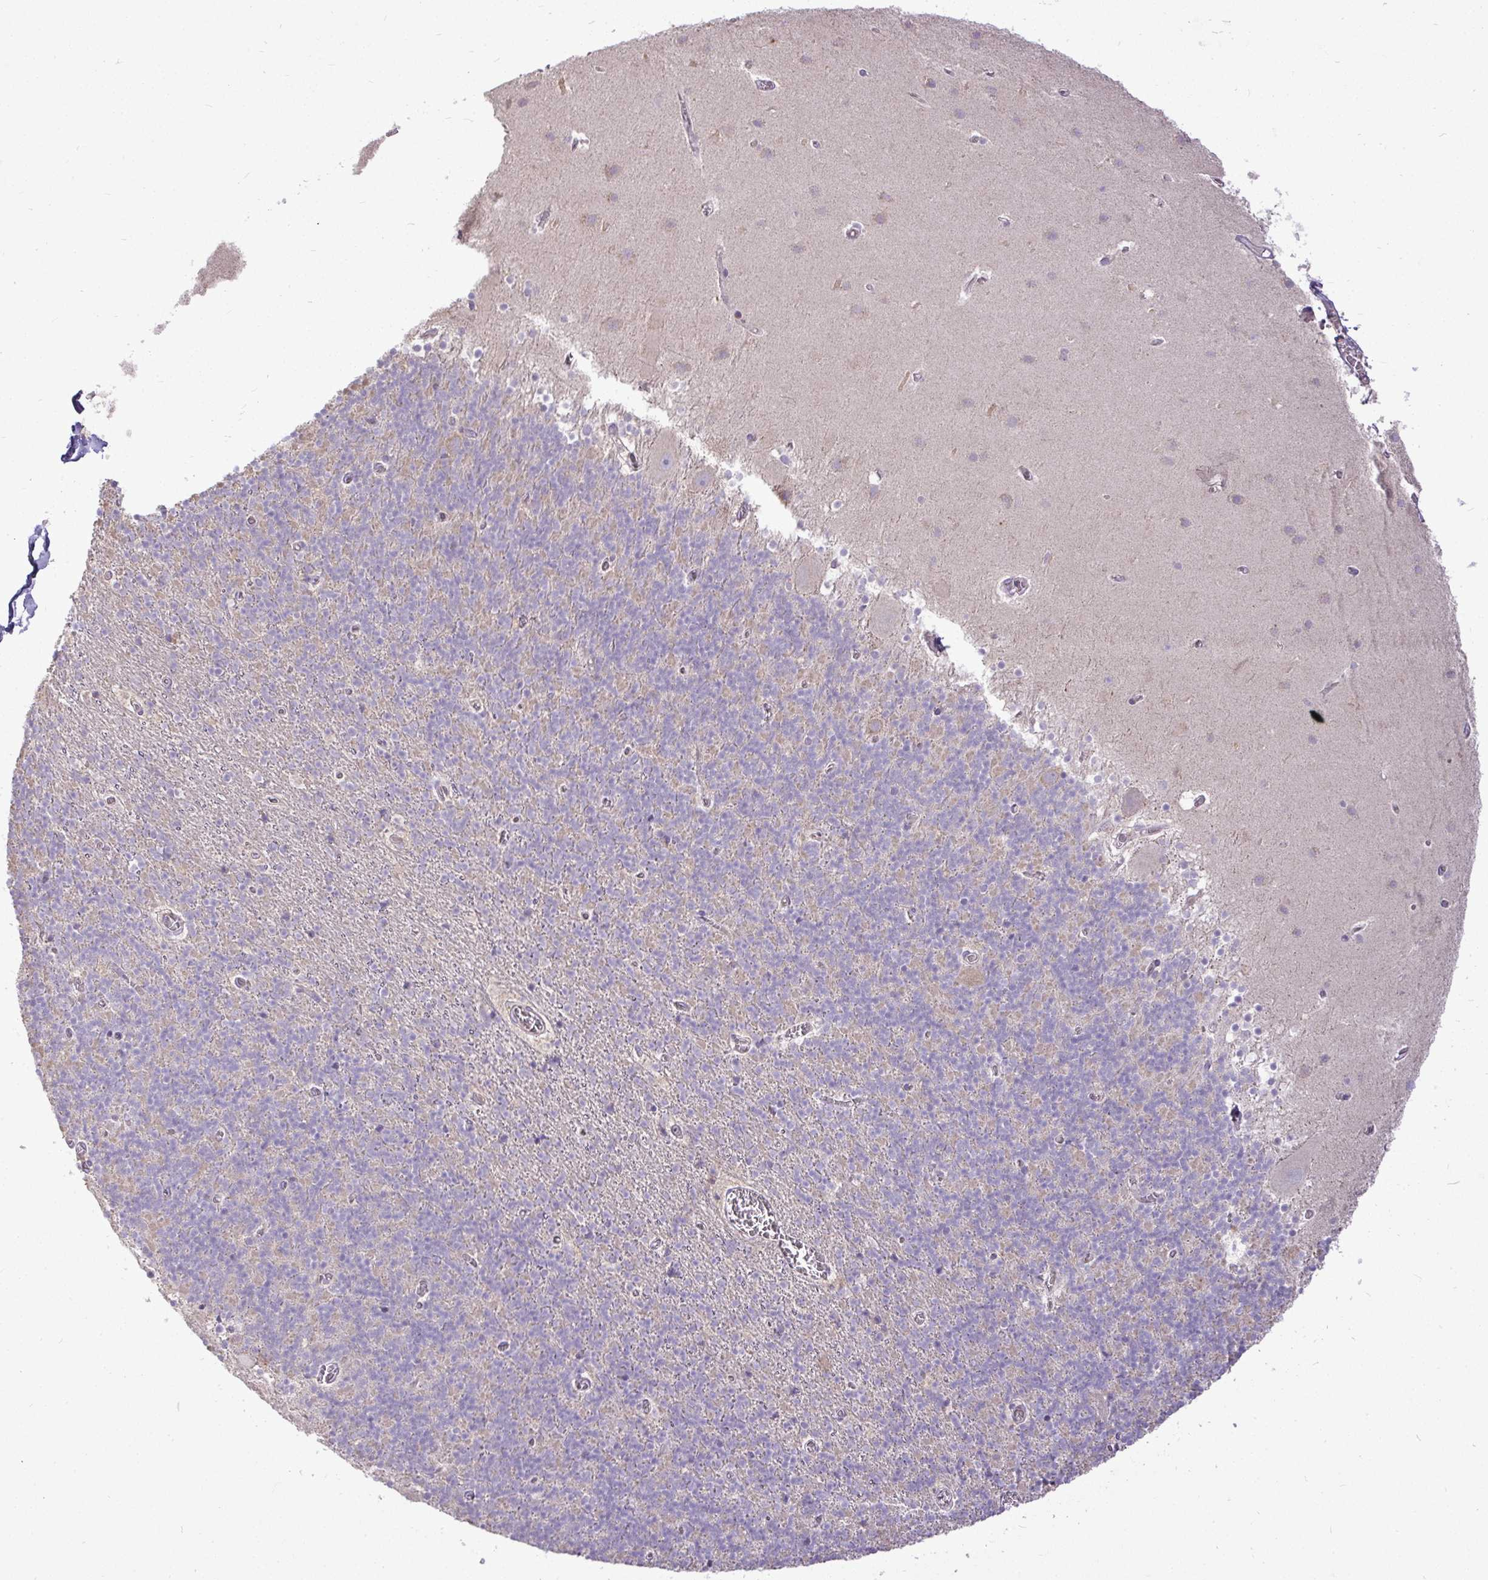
{"staining": {"intensity": "moderate", "quantity": "25%-75%", "location": "cytoplasmic/membranous"}, "tissue": "cerebellum", "cell_type": "Cells in granular layer", "image_type": "normal", "snomed": [{"axis": "morphology", "description": "Normal tissue, NOS"}, {"axis": "topography", "description": "Cerebellum"}], "caption": "Cells in granular layer display moderate cytoplasmic/membranous staining in approximately 25%-75% of cells in normal cerebellum.", "gene": "STRIP1", "patient": {"sex": "male", "age": 70}}